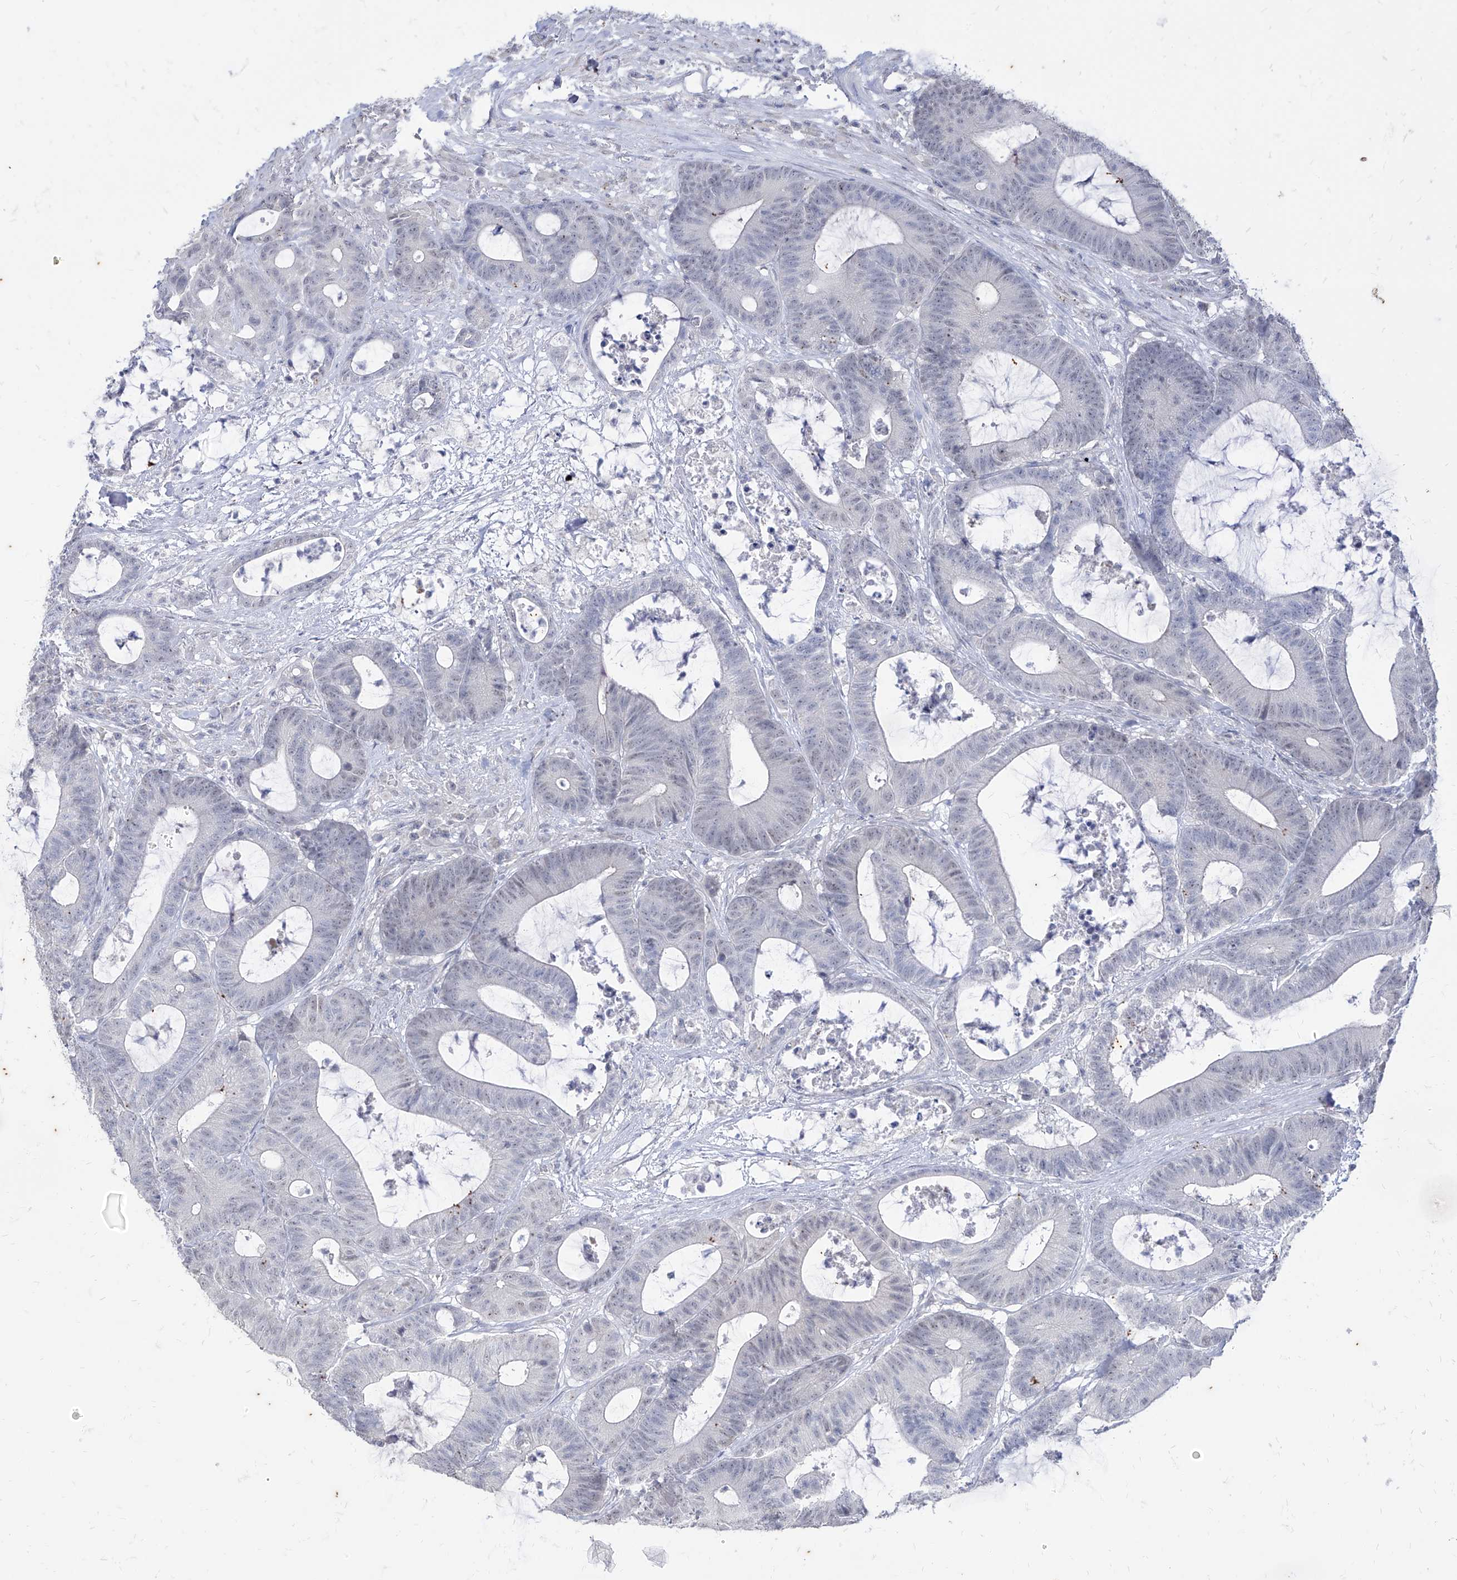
{"staining": {"intensity": "negative", "quantity": "none", "location": "none"}, "tissue": "colorectal cancer", "cell_type": "Tumor cells", "image_type": "cancer", "snomed": [{"axis": "morphology", "description": "Adenocarcinoma, NOS"}, {"axis": "topography", "description": "Colon"}], "caption": "This is an immunohistochemistry histopathology image of human colorectal cancer (adenocarcinoma). There is no positivity in tumor cells.", "gene": "PHF20L1", "patient": {"sex": "female", "age": 84}}